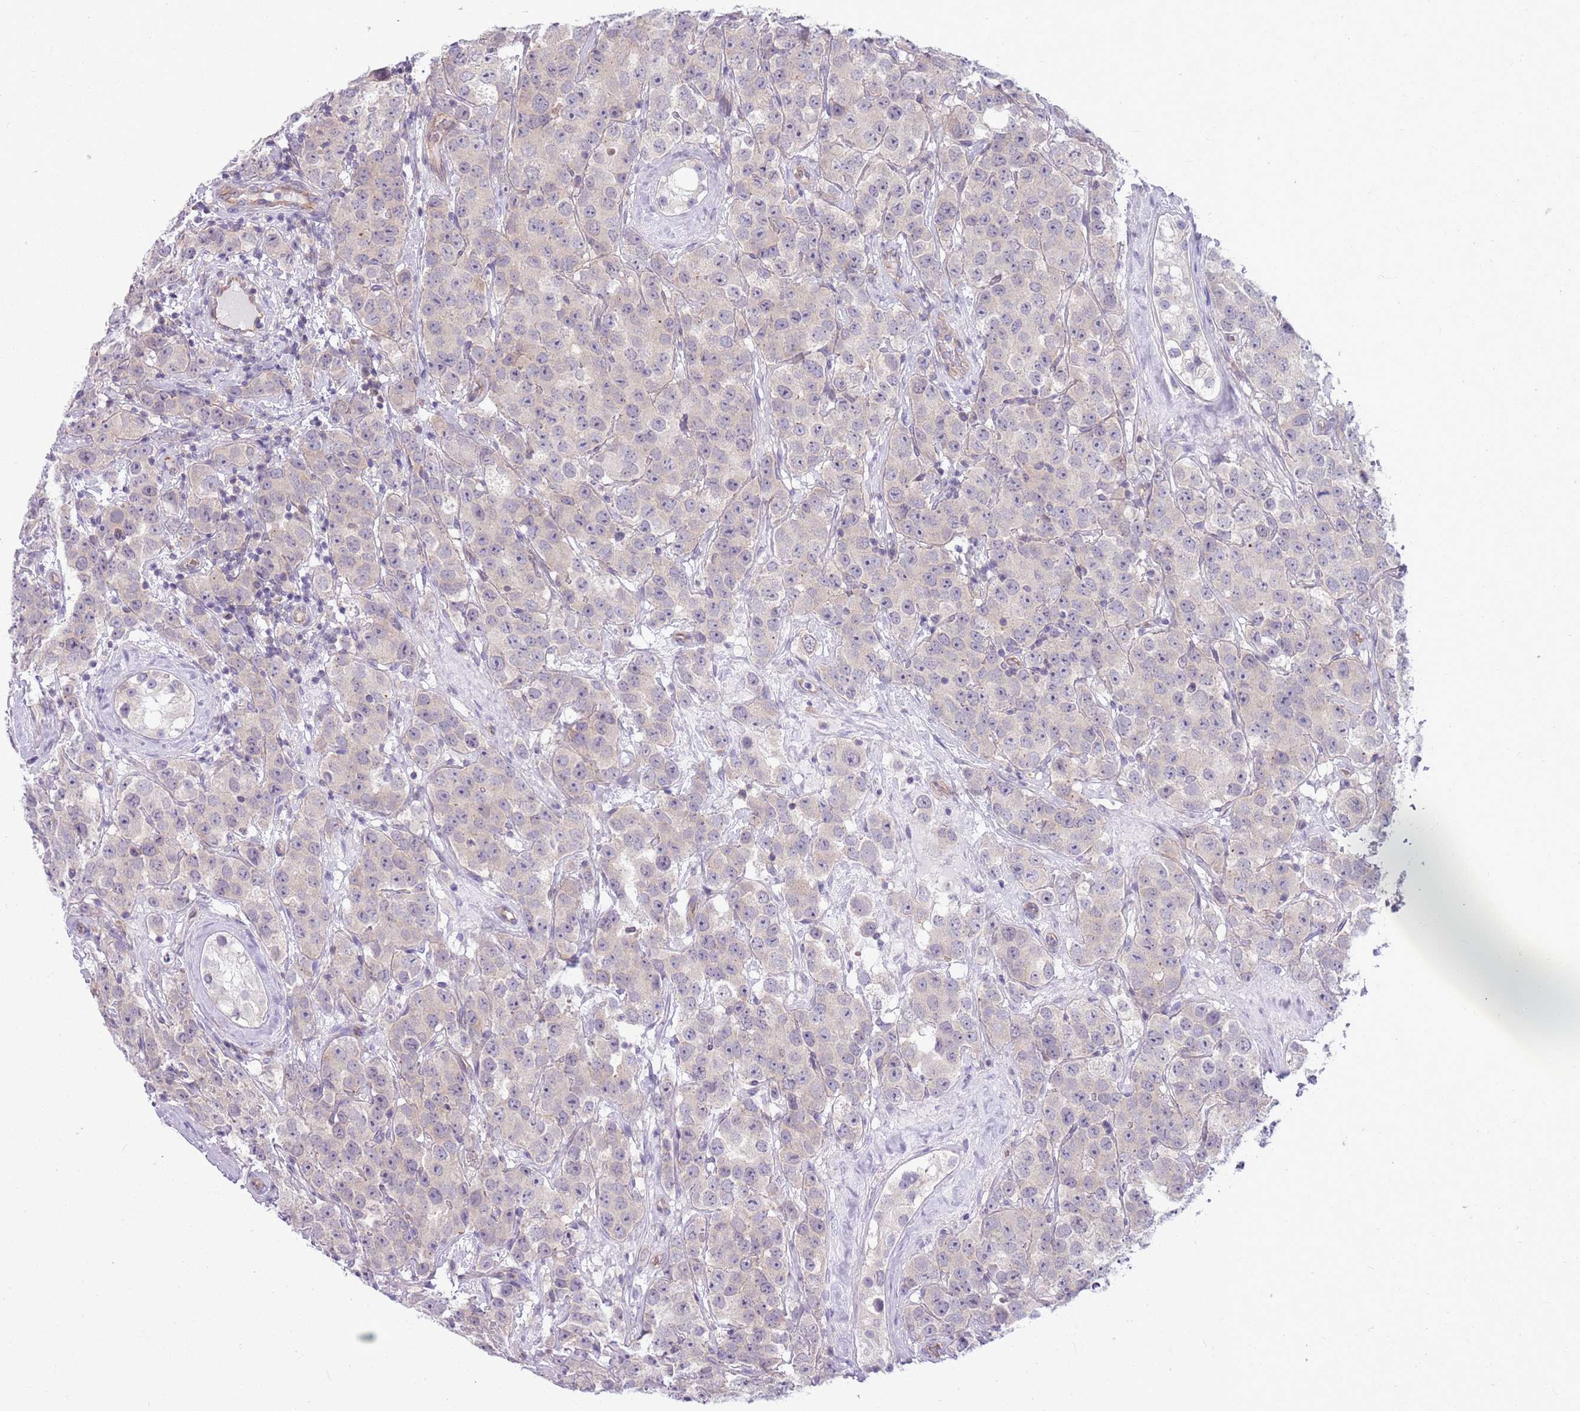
{"staining": {"intensity": "negative", "quantity": "none", "location": "none"}, "tissue": "testis cancer", "cell_type": "Tumor cells", "image_type": "cancer", "snomed": [{"axis": "morphology", "description": "Seminoma, NOS"}, {"axis": "topography", "description": "Testis"}], "caption": "The photomicrograph demonstrates no staining of tumor cells in testis cancer.", "gene": "PARP8", "patient": {"sex": "male", "age": 28}}